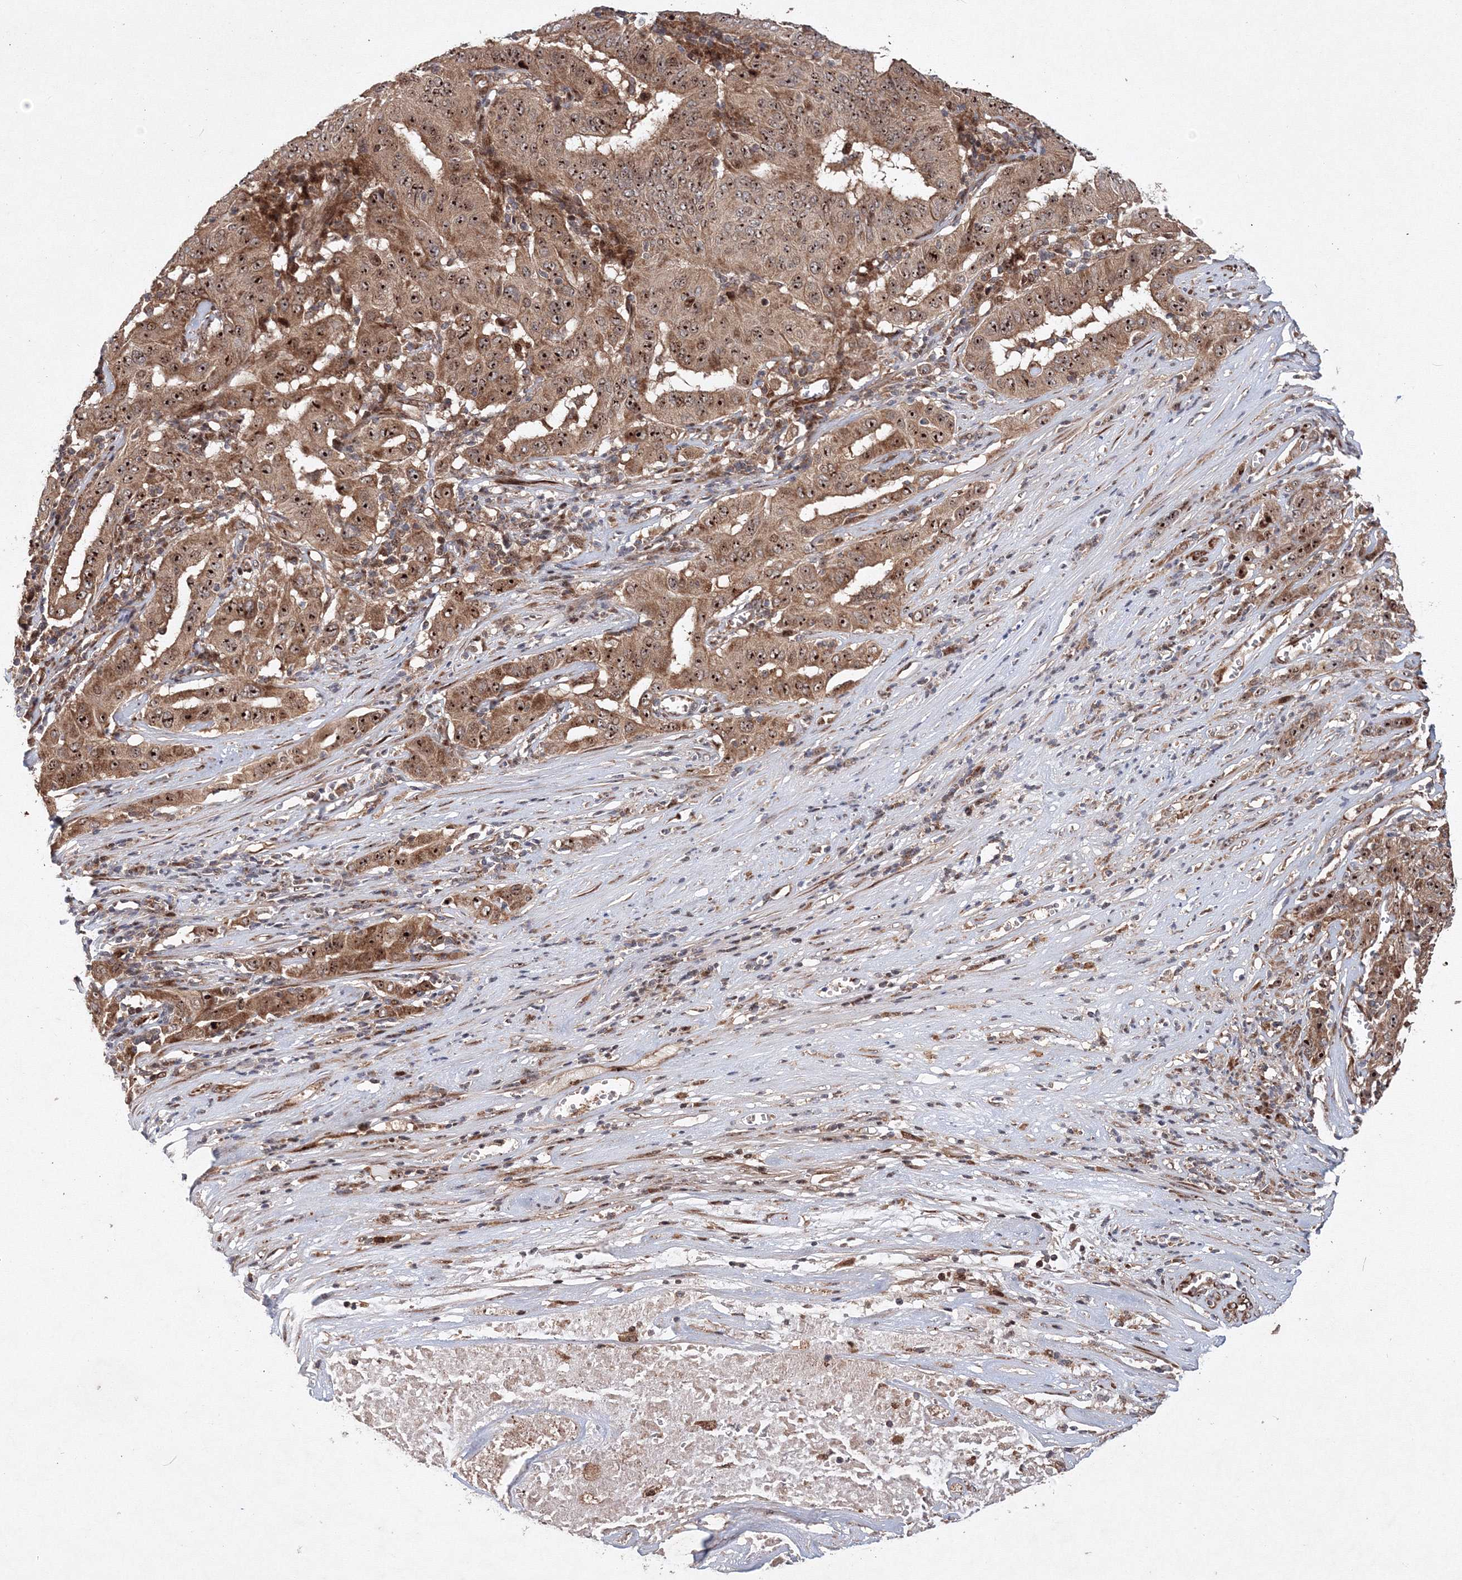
{"staining": {"intensity": "strong", "quantity": ">75%", "location": "cytoplasmic/membranous,nuclear"}, "tissue": "pancreatic cancer", "cell_type": "Tumor cells", "image_type": "cancer", "snomed": [{"axis": "morphology", "description": "Adenocarcinoma, NOS"}, {"axis": "topography", "description": "Pancreas"}], "caption": "Immunohistochemical staining of pancreatic adenocarcinoma displays high levels of strong cytoplasmic/membranous and nuclear protein positivity in approximately >75% of tumor cells.", "gene": "ANKAR", "patient": {"sex": "male", "age": 63}}